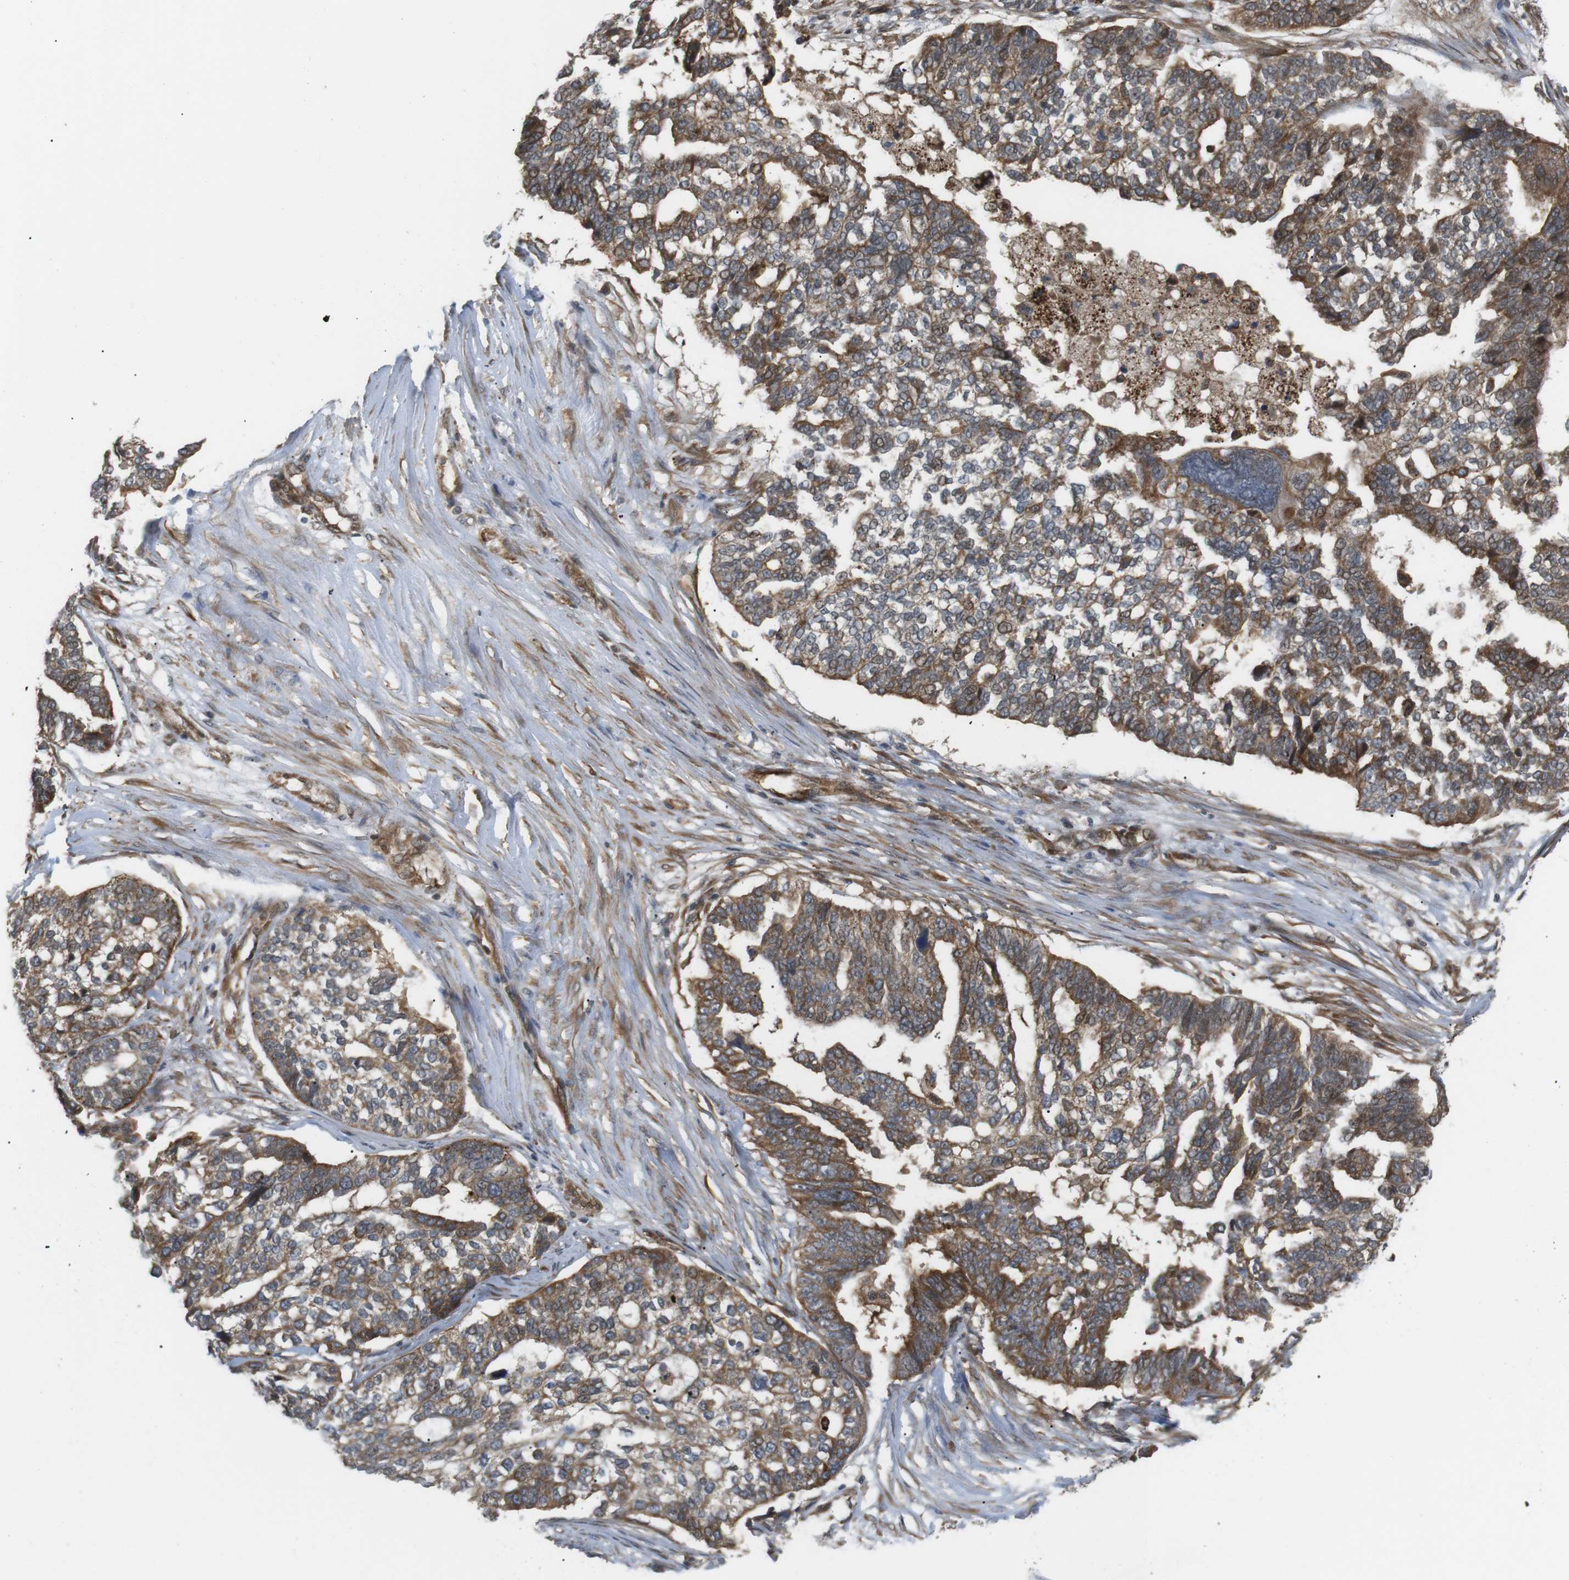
{"staining": {"intensity": "moderate", "quantity": ">75%", "location": "cytoplasmic/membranous"}, "tissue": "ovarian cancer", "cell_type": "Tumor cells", "image_type": "cancer", "snomed": [{"axis": "morphology", "description": "Cystadenocarcinoma, serous, NOS"}, {"axis": "topography", "description": "Ovary"}], "caption": "Ovarian cancer stained with a protein marker displays moderate staining in tumor cells.", "gene": "KANK2", "patient": {"sex": "female", "age": 59}}